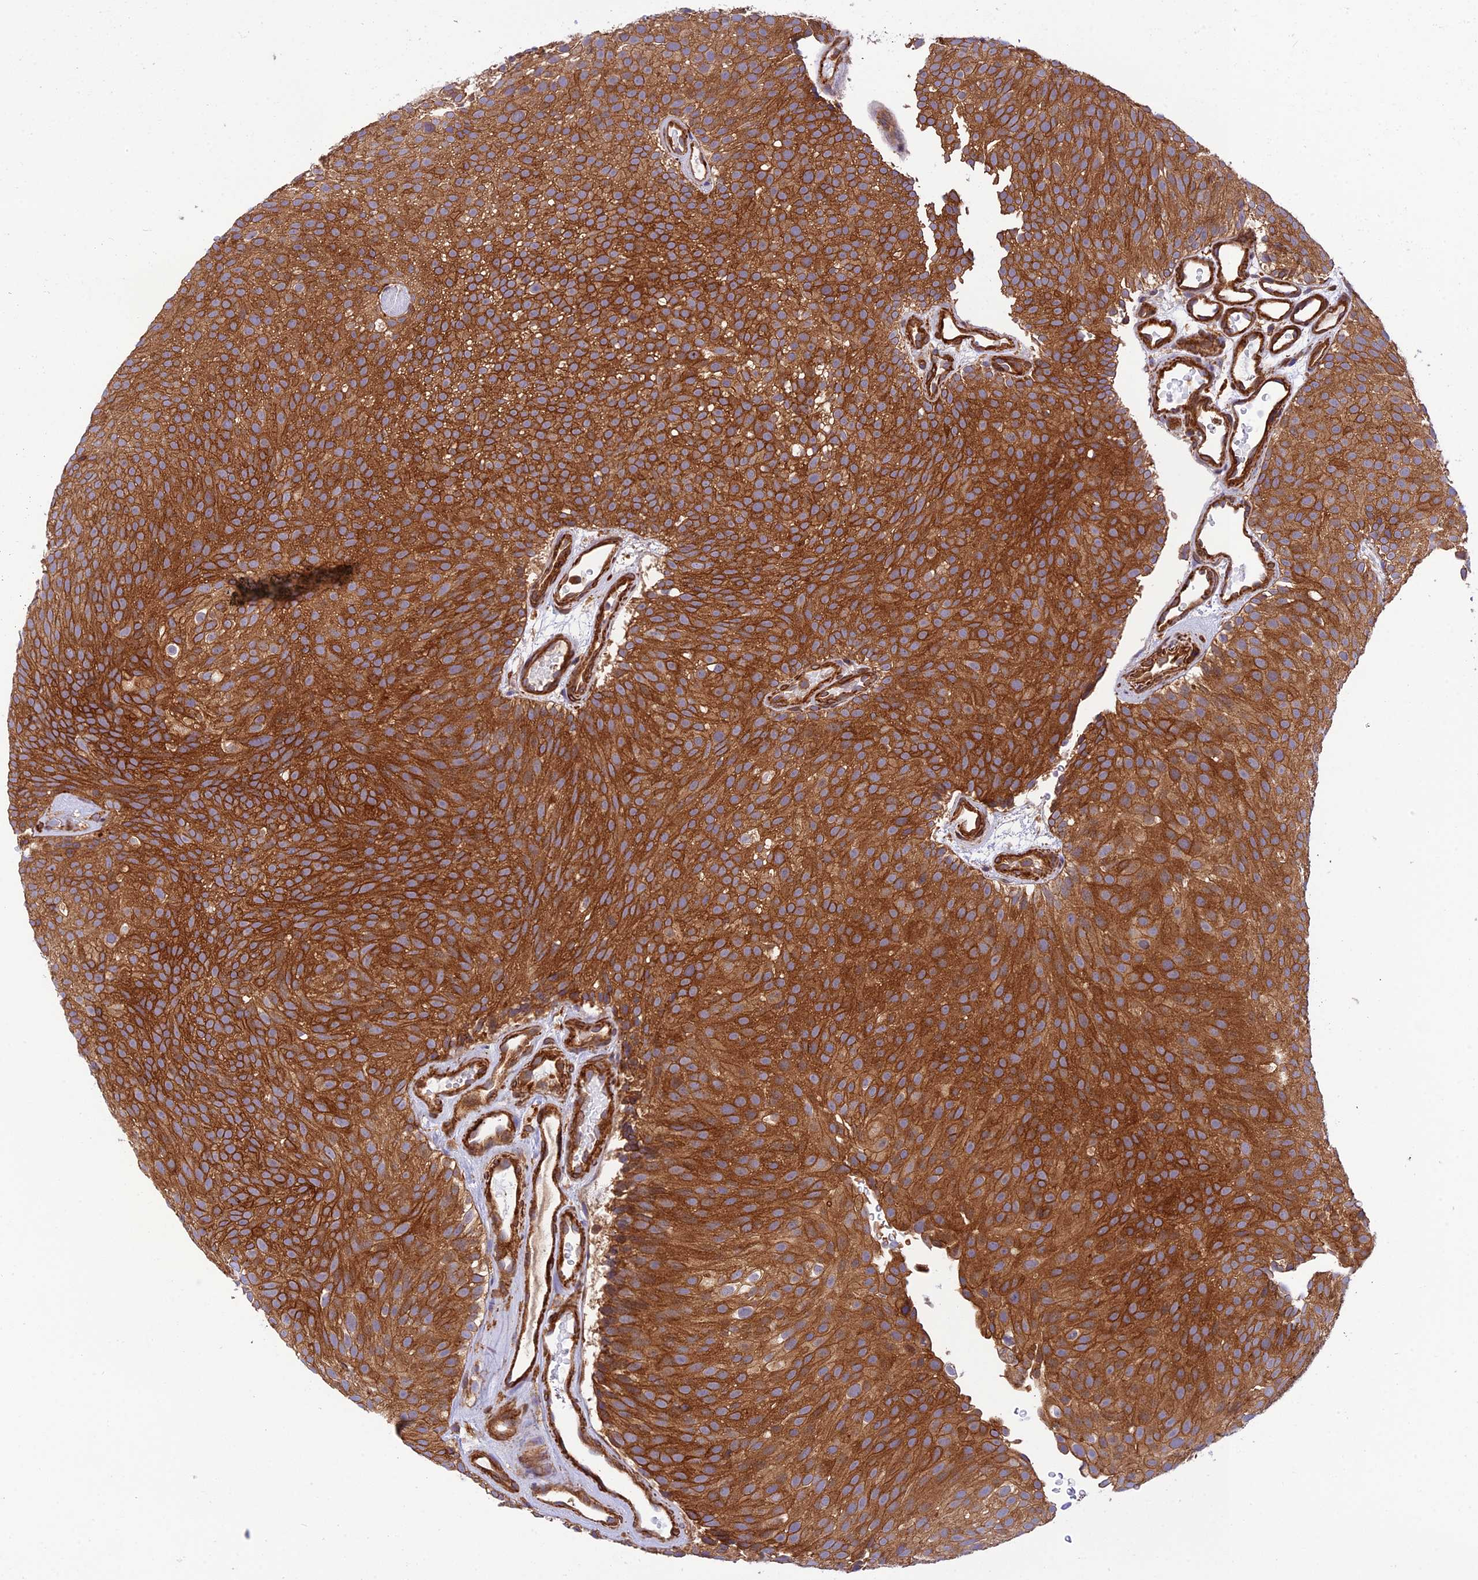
{"staining": {"intensity": "strong", "quantity": ">75%", "location": "cytoplasmic/membranous"}, "tissue": "urothelial cancer", "cell_type": "Tumor cells", "image_type": "cancer", "snomed": [{"axis": "morphology", "description": "Urothelial carcinoma, Low grade"}, {"axis": "topography", "description": "Urinary bladder"}], "caption": "Urothelial cancer stained with DAB (3,3'-diaminobenzidine) IHC reveals high levels of strong cytoplasmic/membranous expression in about >75% of tumor cells.", "gene": "EVI5L", "patient": {"sex": "male", "age": 78}}